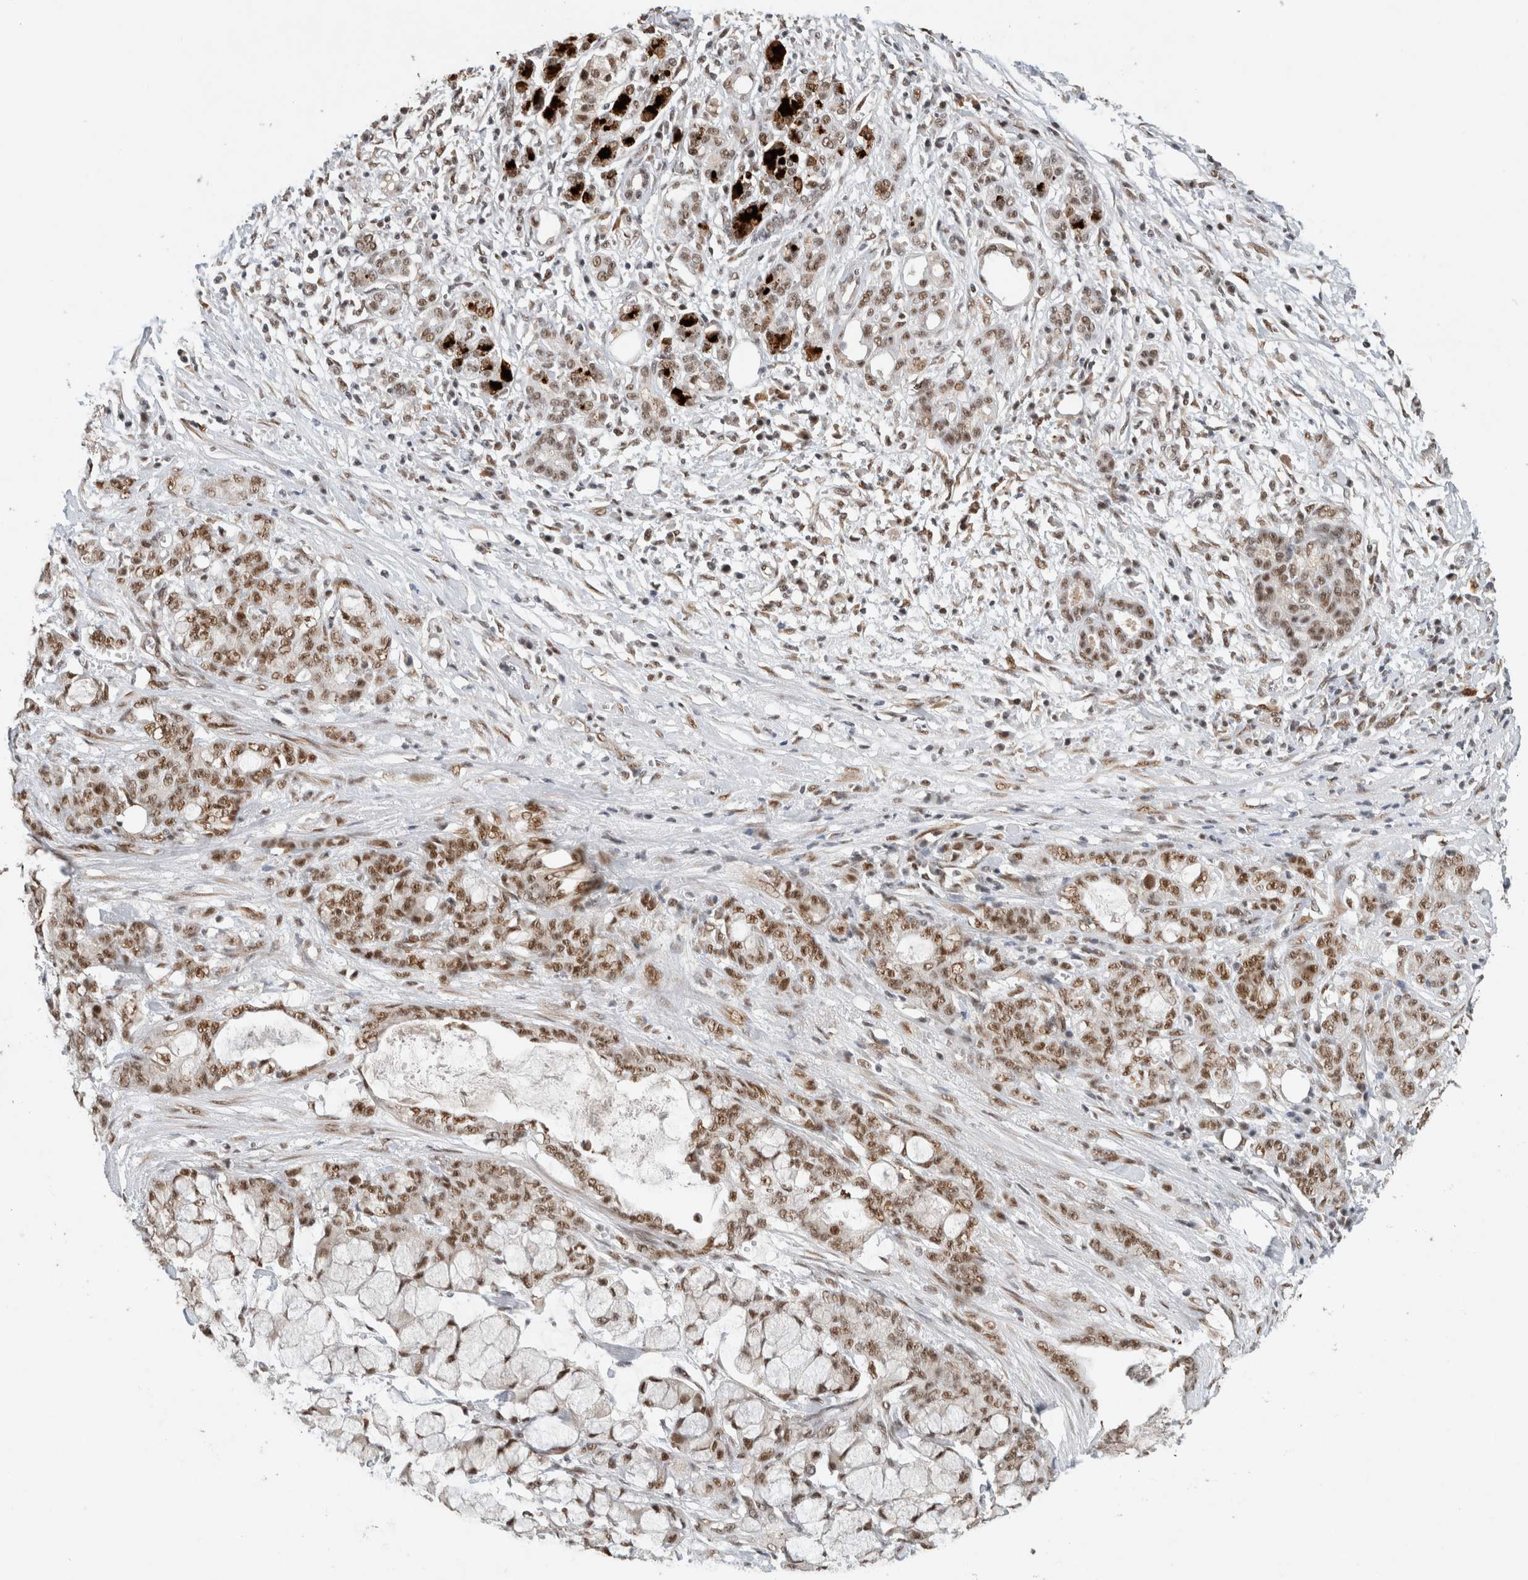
{"staining": {"intensity": "moderate", "quantity": ">75%", "location": "nuclear"}, "tissue": "pancreatic cancer", "cell_type": "Tumor cells", "image_type": "cancer", "snomed": [{"axis": "morphology", "description": "Adenocarcinoma, NOS"}, {"axis": "topography", "description": "Pancreas"}], "caption": "Pancreatic cancer stained with DAB immunohistochemistry (IHC) demonstrates medium levels of moderate nuclear positivity in approximately >75% of tumor cells.", "gene": "DDX42", "patient": {"sex": "female", "age": 73}}